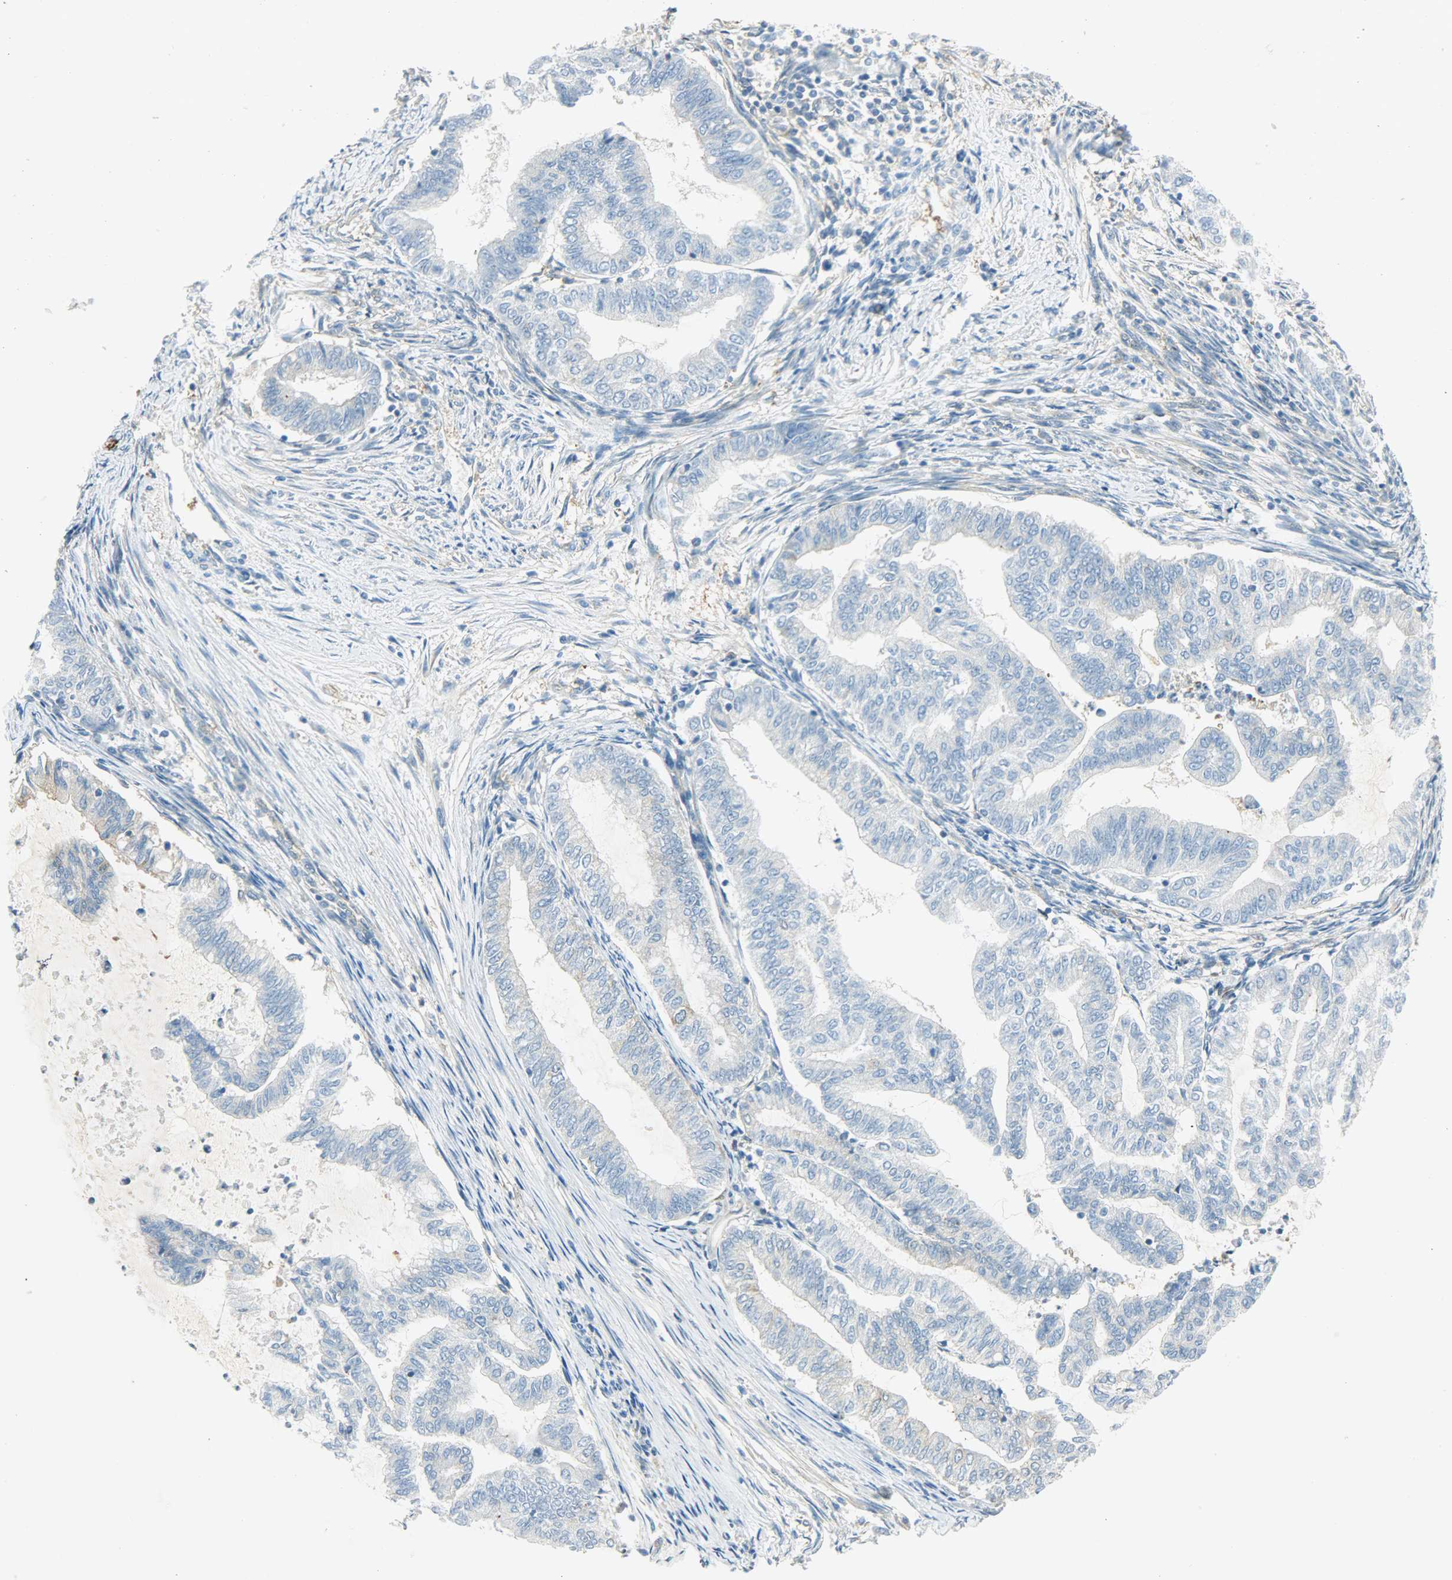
{"staining": {"intensity": "negative", "quantity": "none", "location": "none"}, "tissue": "endometrial cancer", "cell_type": "Tumor cells", "image_type": "cancer", "snomed": [{"axis": "morphology", "description": "Adenocarcinoma, NOS"}, {"axis": "topography", "description": "Endometrium"}], "caption": "Immunohistochemistry (IHC) photomicrograph of human adenocarcinoma (endometrial) stained for a protein (brown), which exhibits no positivity in tumor cells.", "gene": "TSC22D2", "patient": {"sex": "female", "age": 79}}